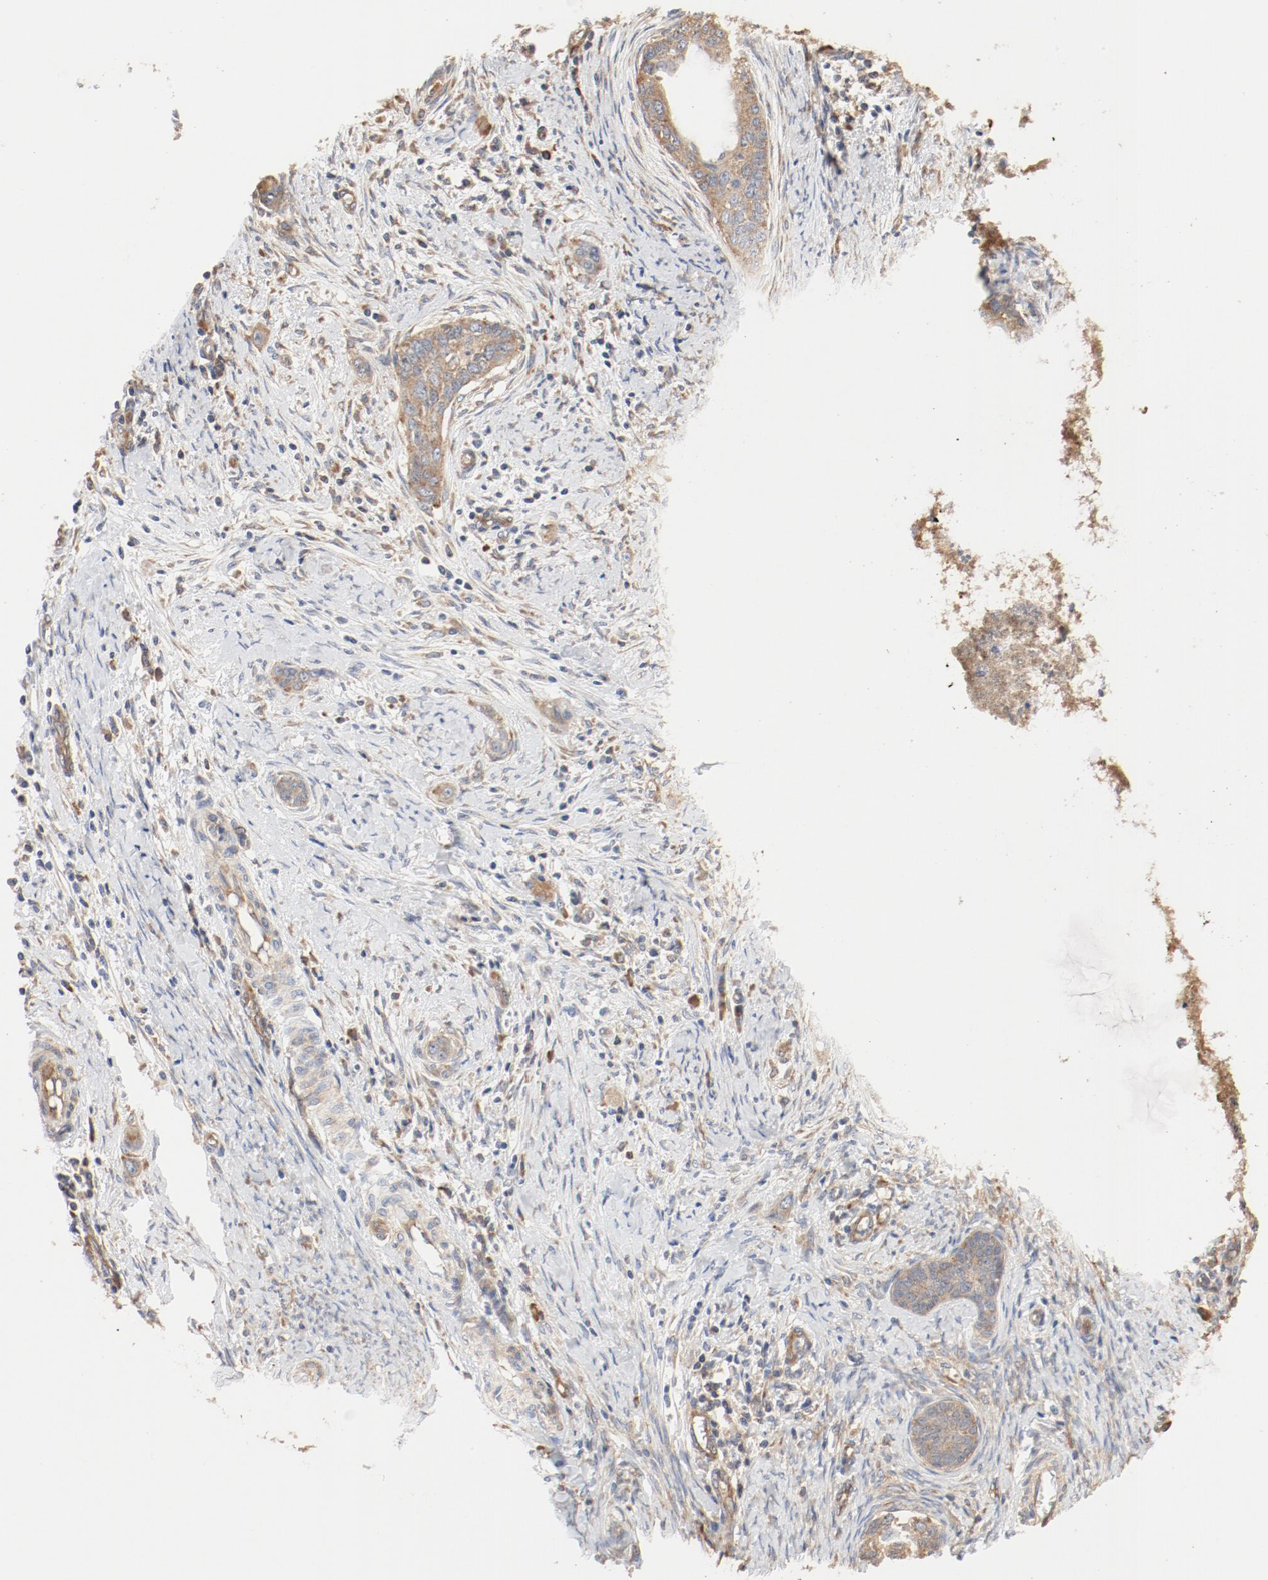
{"staining": {"intensity": "moderate", "quantity": ">75%", "location": "cytoplasmic/membranous"}, "tissue": "cervical cancer", "cell_type": "Tumor cells", "image_type": "cancer", "snomed": [{"axis": "morphology", "description": "Squamous cell carcinoma, NOS"}, {"axis": "topography", "description": "Cervix"}], "caption": "This histopathology image shows cervical squamous cell carcinoma stained with IHC to label a protein in brown. The cytoplasmic/membranous of tumor cells show moderate positivity for the protein. Nuclei are counter-stained blue.", "gene": "RPS6", "patient": {"sex": "female", "age": 33}}